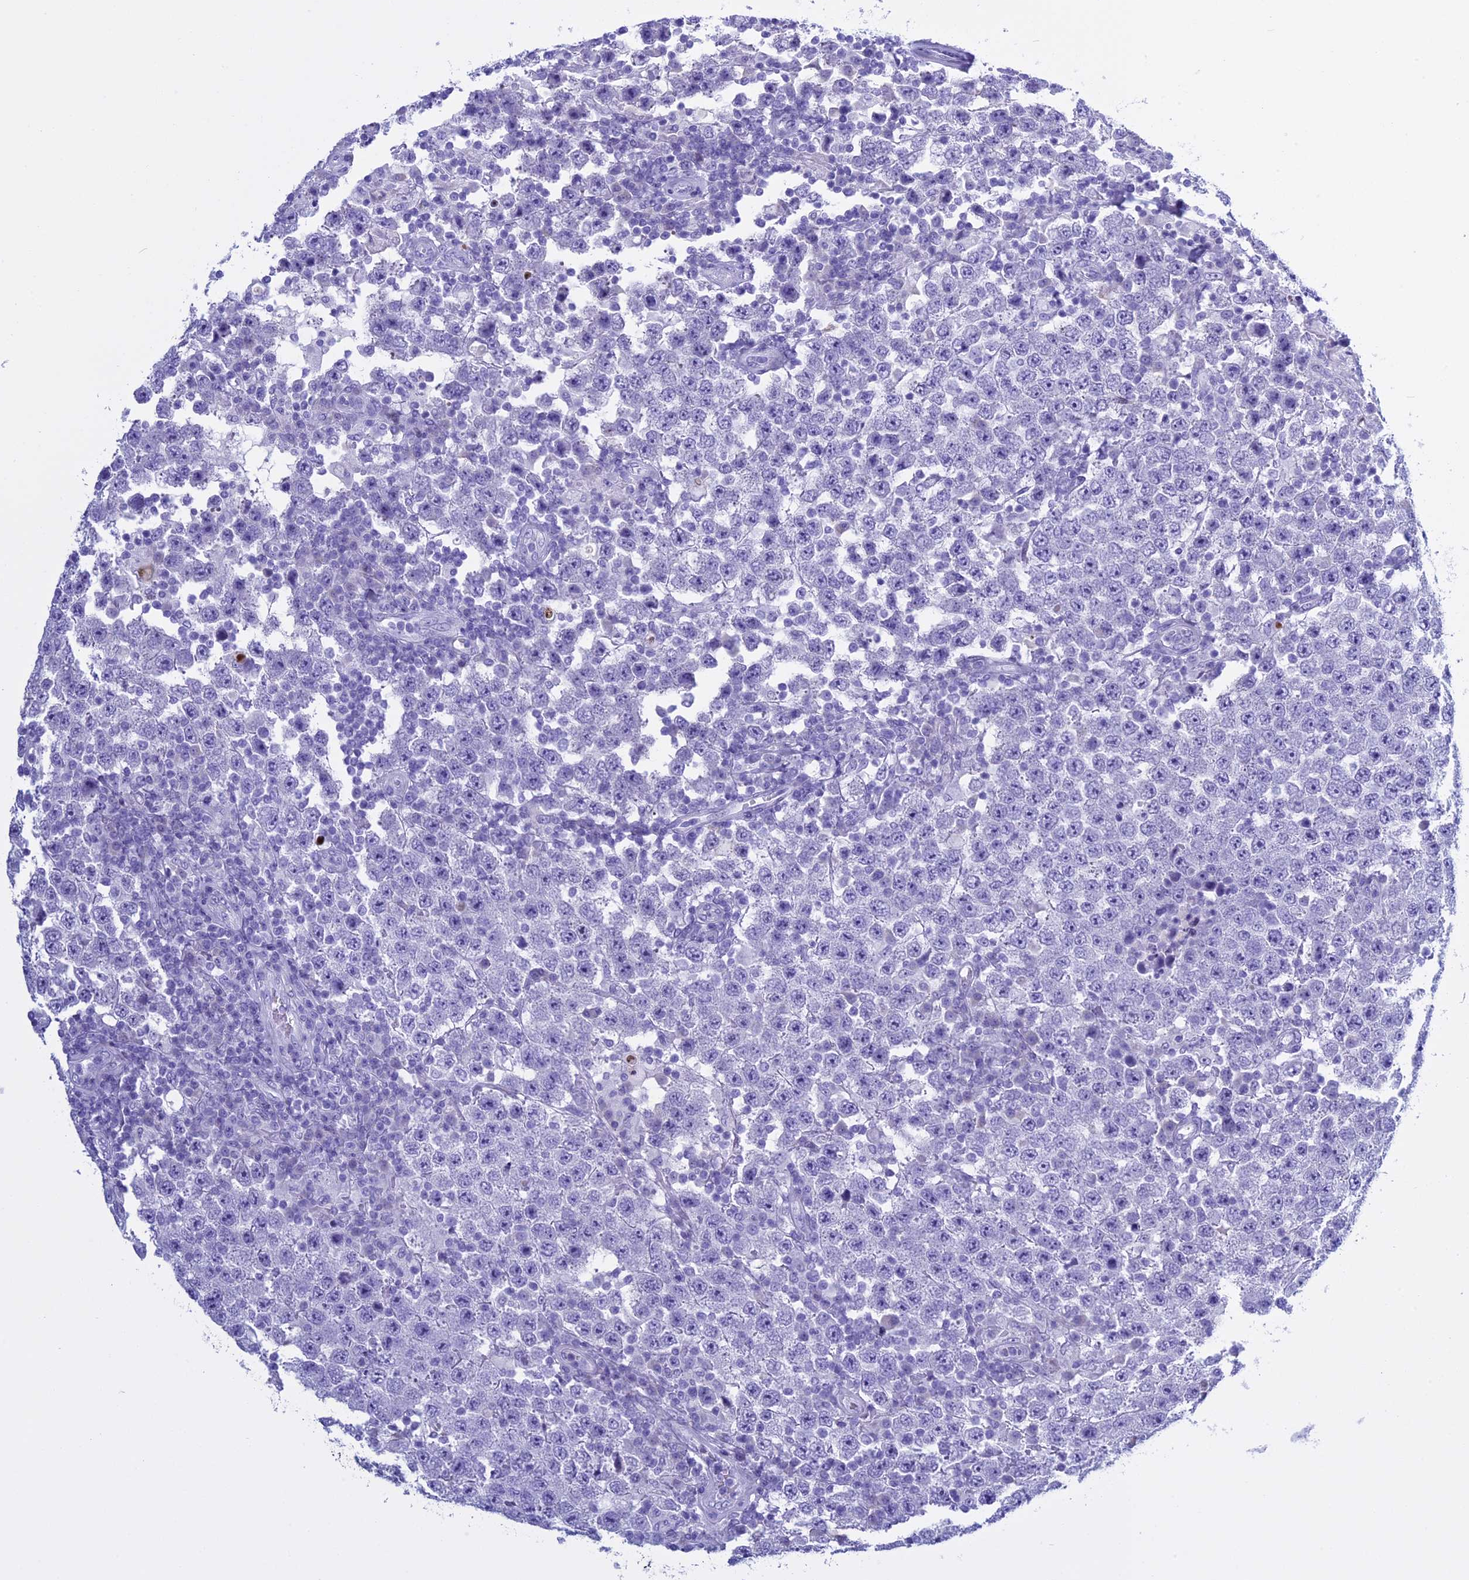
{"staining": {"intensity": "negative", "quantity": "none", "location": "none"}, "tissue": "testis cancer", "cell_type": "Tumor cells", "image_type": "cancer", "snomed": [{"axis": "morphology", "description": "Normal tissue, NOS"}, {"axis": "morphology", "description": "Urothelial carcinoma, High grade"}, {"axis": "morphology", "description": "Seminoma, NOS"}, {"axis": "morphology", "description": "Carcinoma, Embryonal, NOS"}, {"axis": "topography", "description": "Urinary bladder"}, {"axis": "topography", "description": "Testis"}], "caption": "DAB immunohistochemical staining of testis cancer demonstrates no significant expression in tumor cells.", "gene": "KCTD21", "patient": {"sex": "male", "age": 41}}